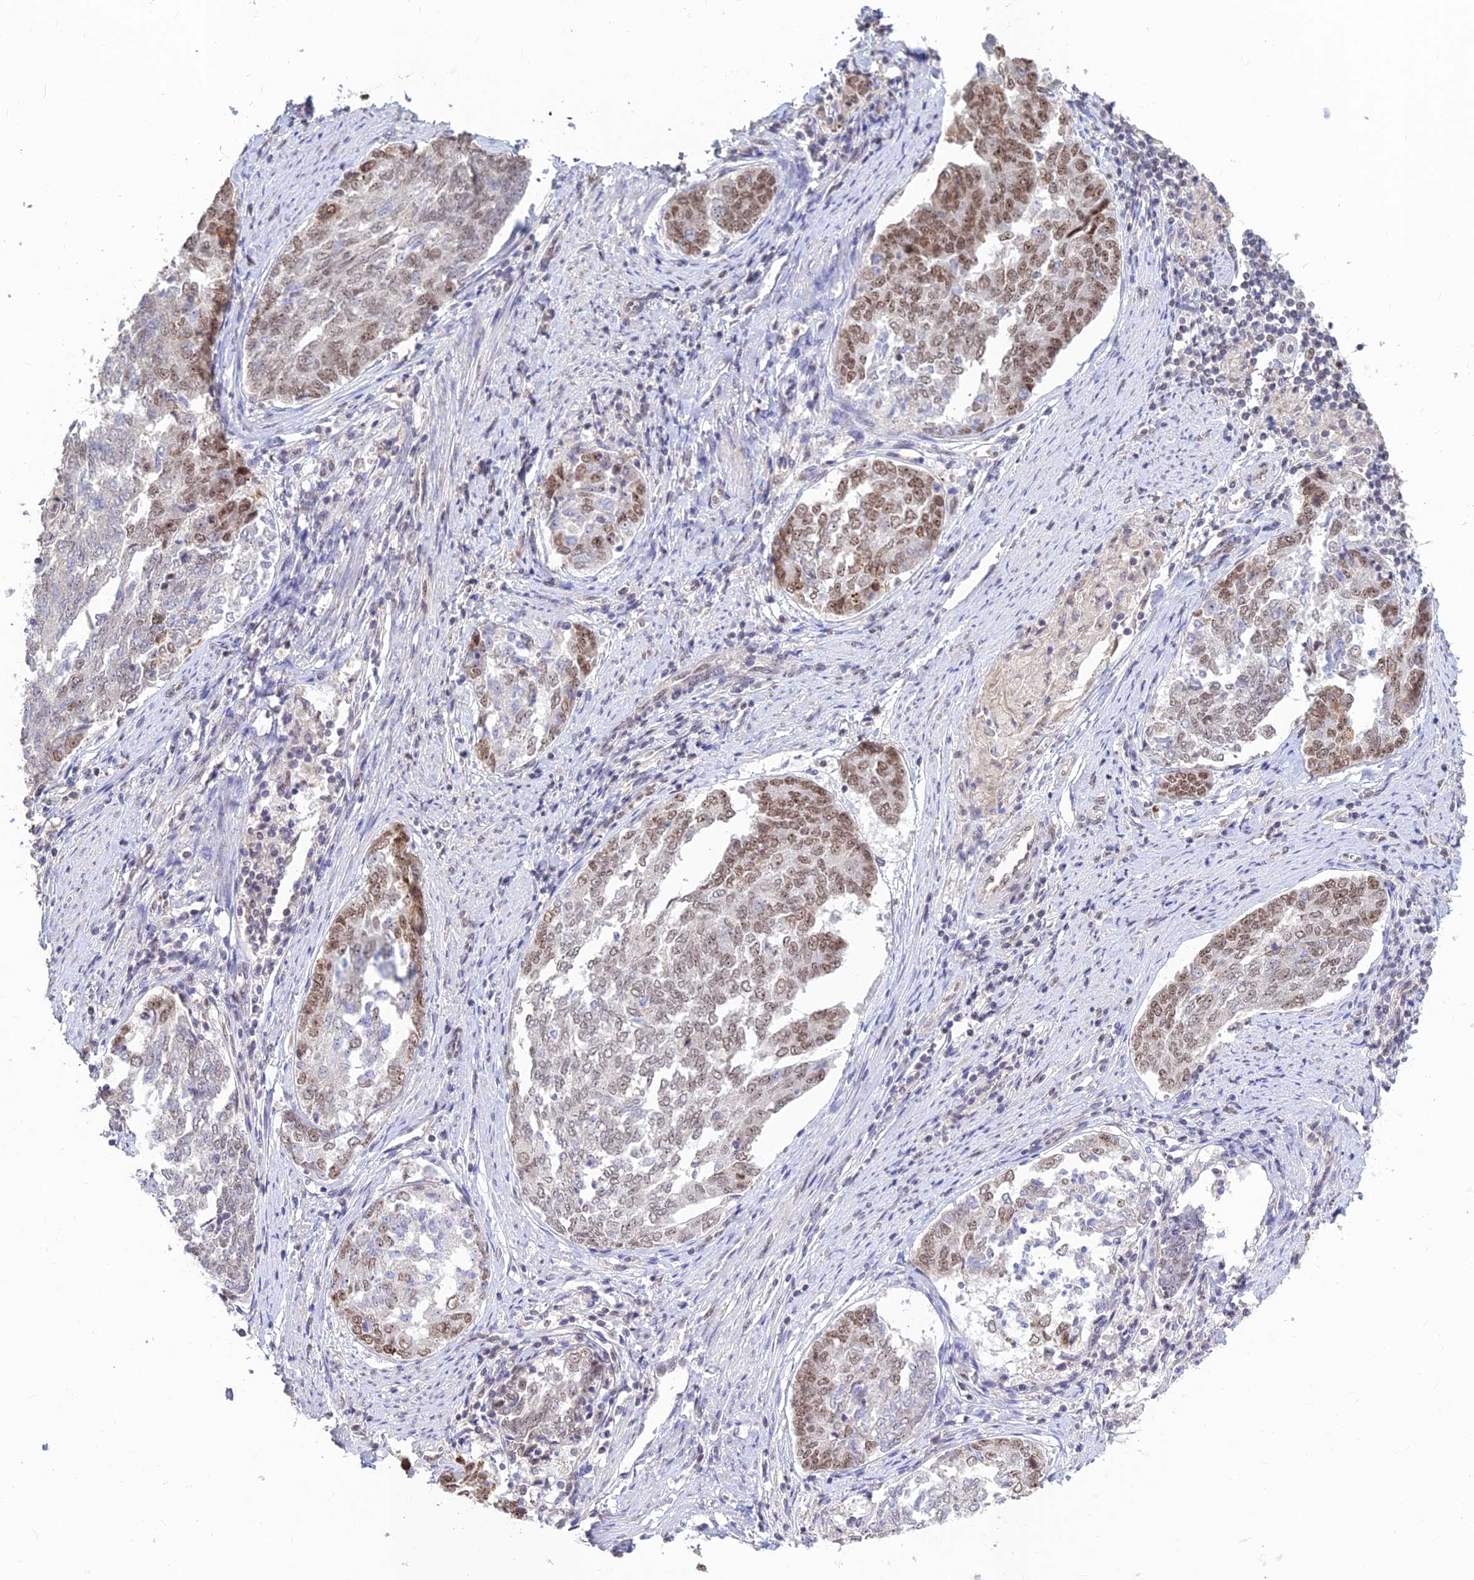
{"staining": {"intensity": "moderate", "quantity": "25%-75%", "location": "nuclear"}, "tissue": "endometrial cancer", "cell_type": "Tumor cells", "image_type": "cancer", "snomed": [{"axis": "morphology", "description": "Adenocarcinoma, NOS"}, {"axis": "topography", "description": "Endometrium"}], "caption": "Protein staining reveals moderate nuclear expression in approximately 25%-75% of tumor cells in endometrial adenocarcinoma.", "gene": "POLR1G", "patient": {"sex": "female", "age": 80}}